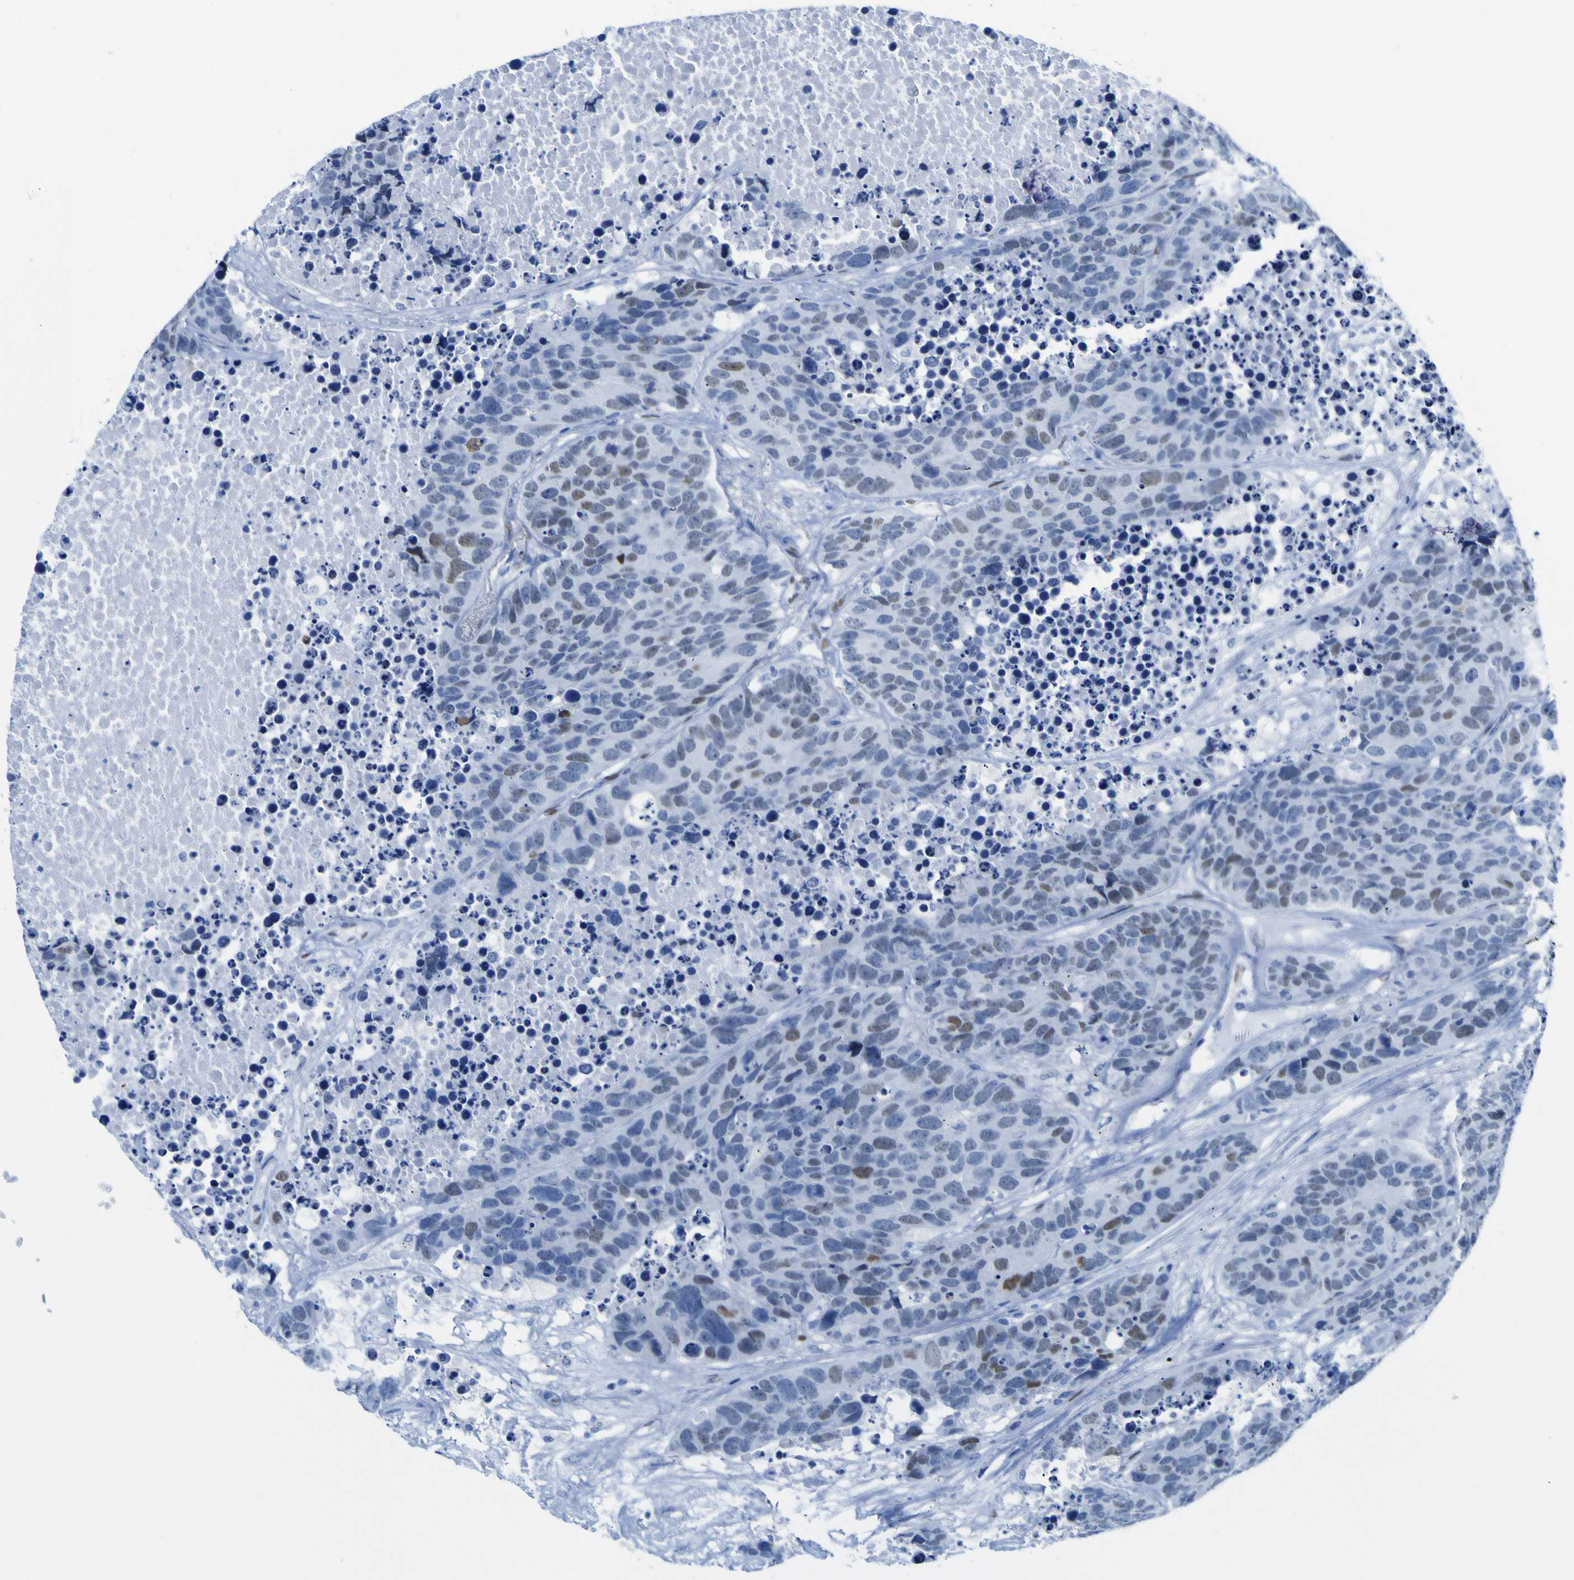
{"staining": {"intensity": "moderate", "quantity": "<25%", "location": "nuclear"}, "tissue": "carcinoid", "cell_type": "Tumor cells", "image_type": "cancer", "snomed": [{"axis": "morphology", "description": "Carcinoid, malignant, NOS"}, {"axis": "topography", "description": "Lung"}], "caption": "An image of malignant carcinoid stained for a protein reveals moderate nuclear brown staining in tumor cells.", "gene": "DACH1", "patient": {"sex": "male", "age": 60}}